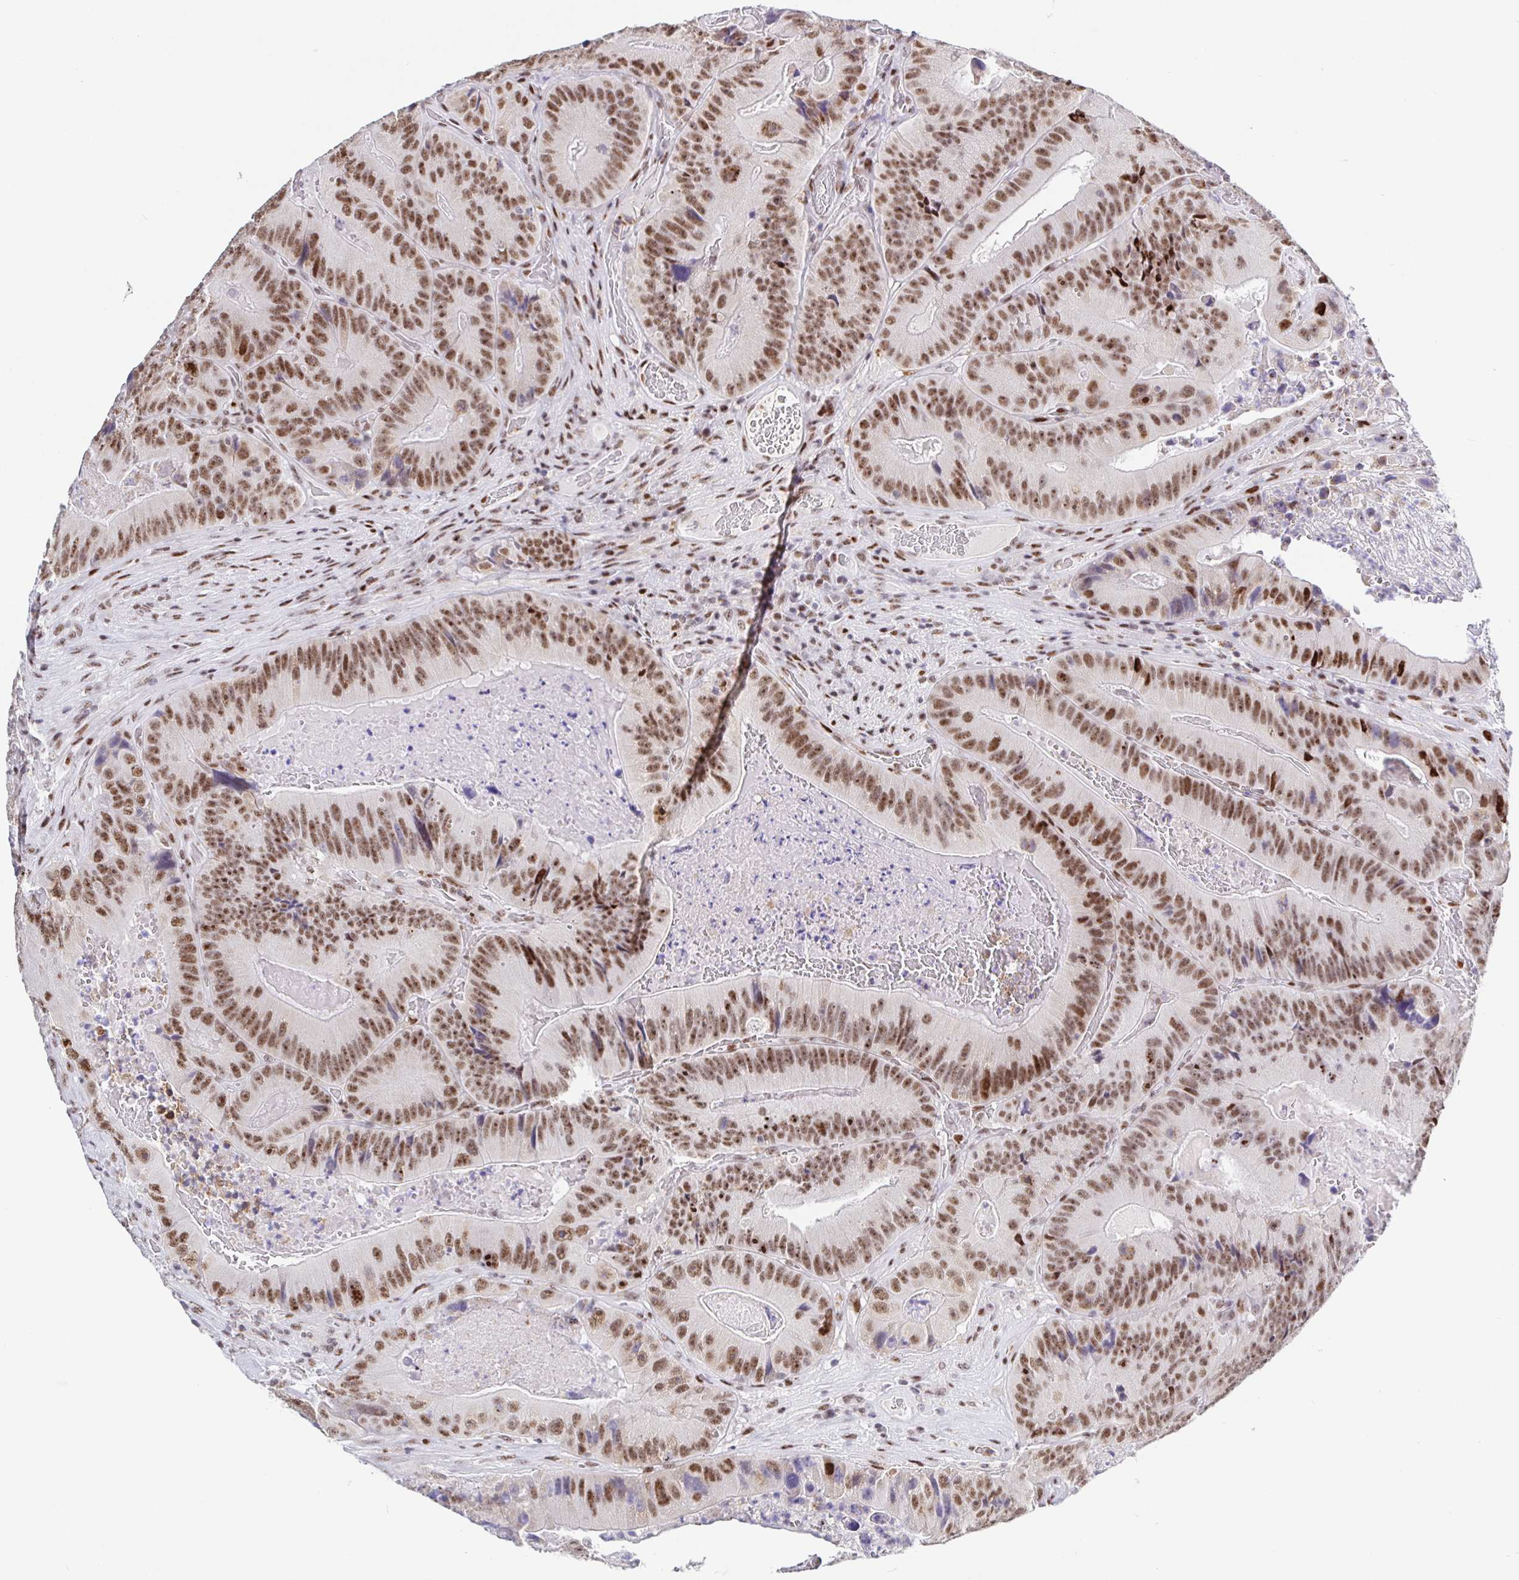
{"staining": {"intensity": "moderate", "quantity": ">75%", "location": "nuclear"}, "tissue": "colorectal cancer", "cell_type": "Tumor cells", "image_type": "cancer", "snomed": [{"axis": "morphology", "description": "Adenocarcinoma, NOS"}, {"axis": "topography", "description": "Colon"}], "caption": "The micrograph shows a brown stain indicating the presence of a protein in the nuclear of tumor cells in colorectal cancer.", "gene": "SETD5", "patient": {"sex": "female", "age": 86}}